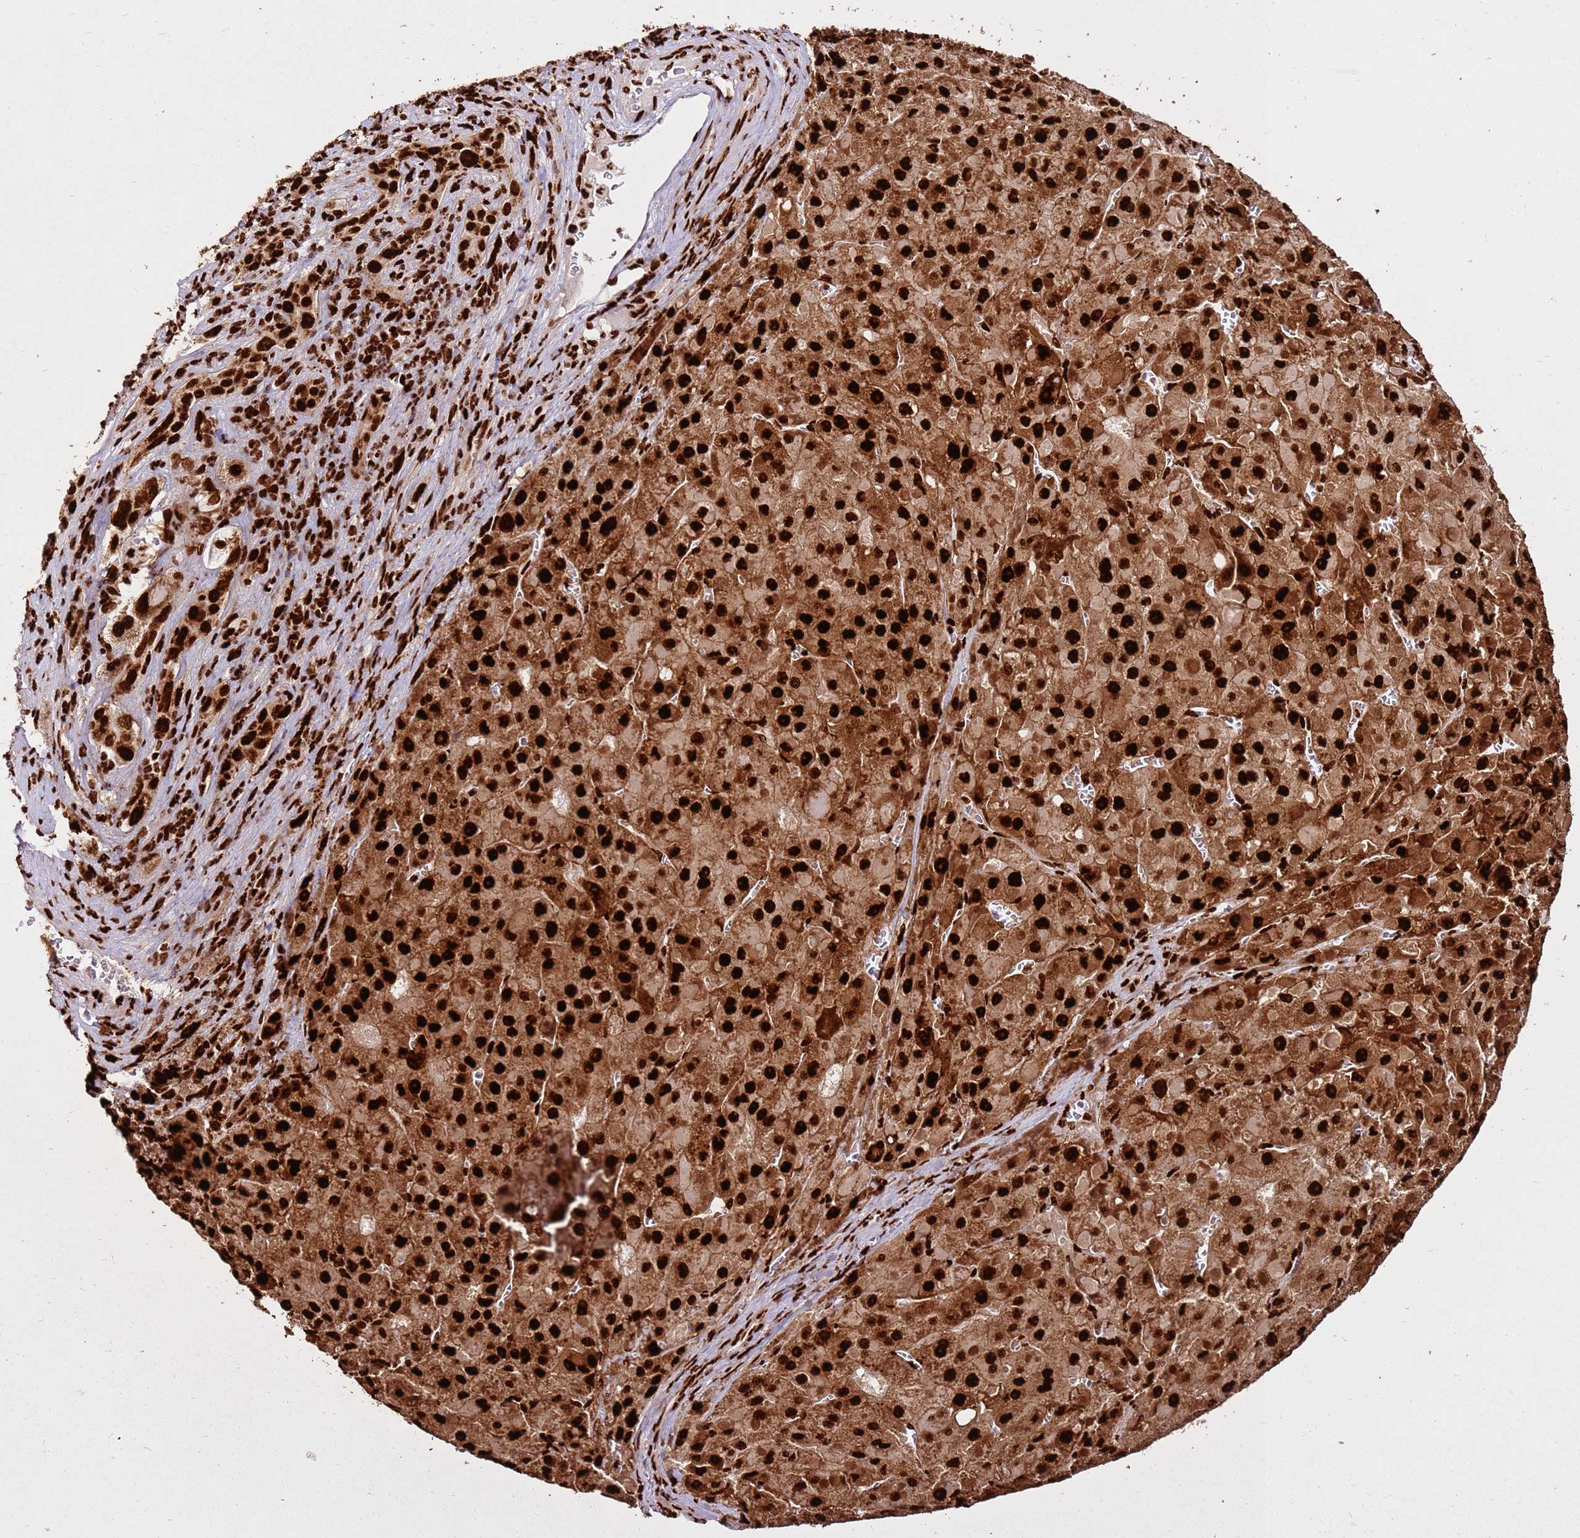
{"staining": {"intensity": "strong", "quantity": ">75%", "location": "cytoplasmic/membranous,nuclear"}, "tissue": "liver cancer", "cell_type": "Tumor cells", "image_type": "cancer", "snomed": [{"axis": "morphology", "description": "Carcinoma, Hepatocellular, NOS"}, {"axis": "topography", "description": "Liver"}], "caption": "This is a photomicrograph of immunohistochemistry staining of liver cancer, which shows strong expression in the cytoplasmic/membranous and nuclear of tumor cells.", "gene": "HNRNPAB", "patient": {"sex": "female", "age": 73}}